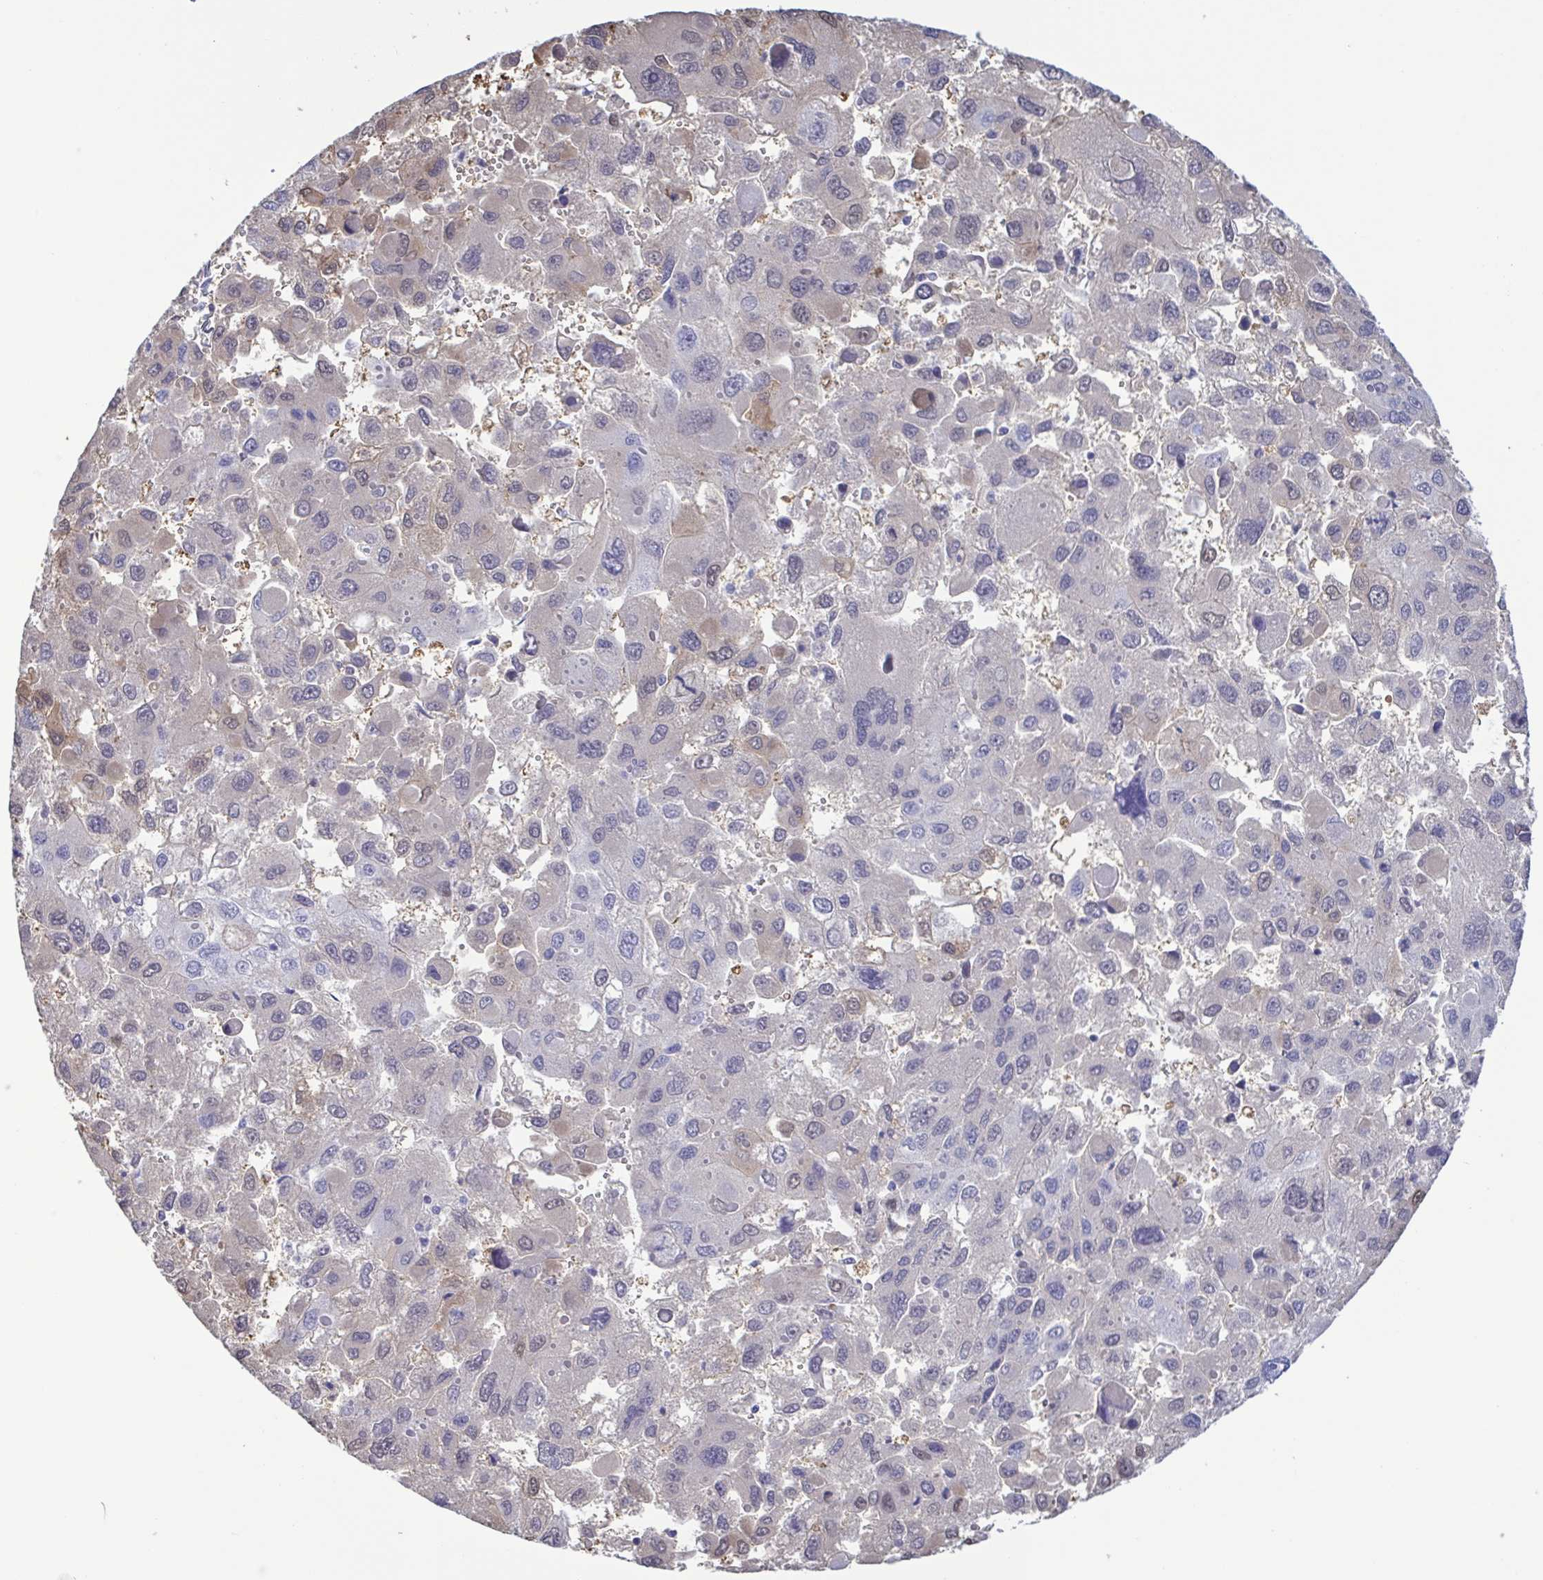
{"staining": {"intensity": "weak", "quantity": "<25%", "location": "cytoplasmic/membranous"}, "tissue": "liver cancer", "cell_type": "Tumor cells", "image_type": "cancer", "snomed": [{"axis": "morphology", "description": "Carcinoma, Hepatocellular, NOS"}, {"axis": "topography", "description": "Liver"}], "caption": "An image of hepatocellular carcinoma (liver) stained for a protein shows no brown staining in tumor cells. The staining is performed using DAB brown chromogen with nuclei counter-stained in using hematoxylin.", "gene": "LDHC", "patient": {"sex": "female", "age": 41}}